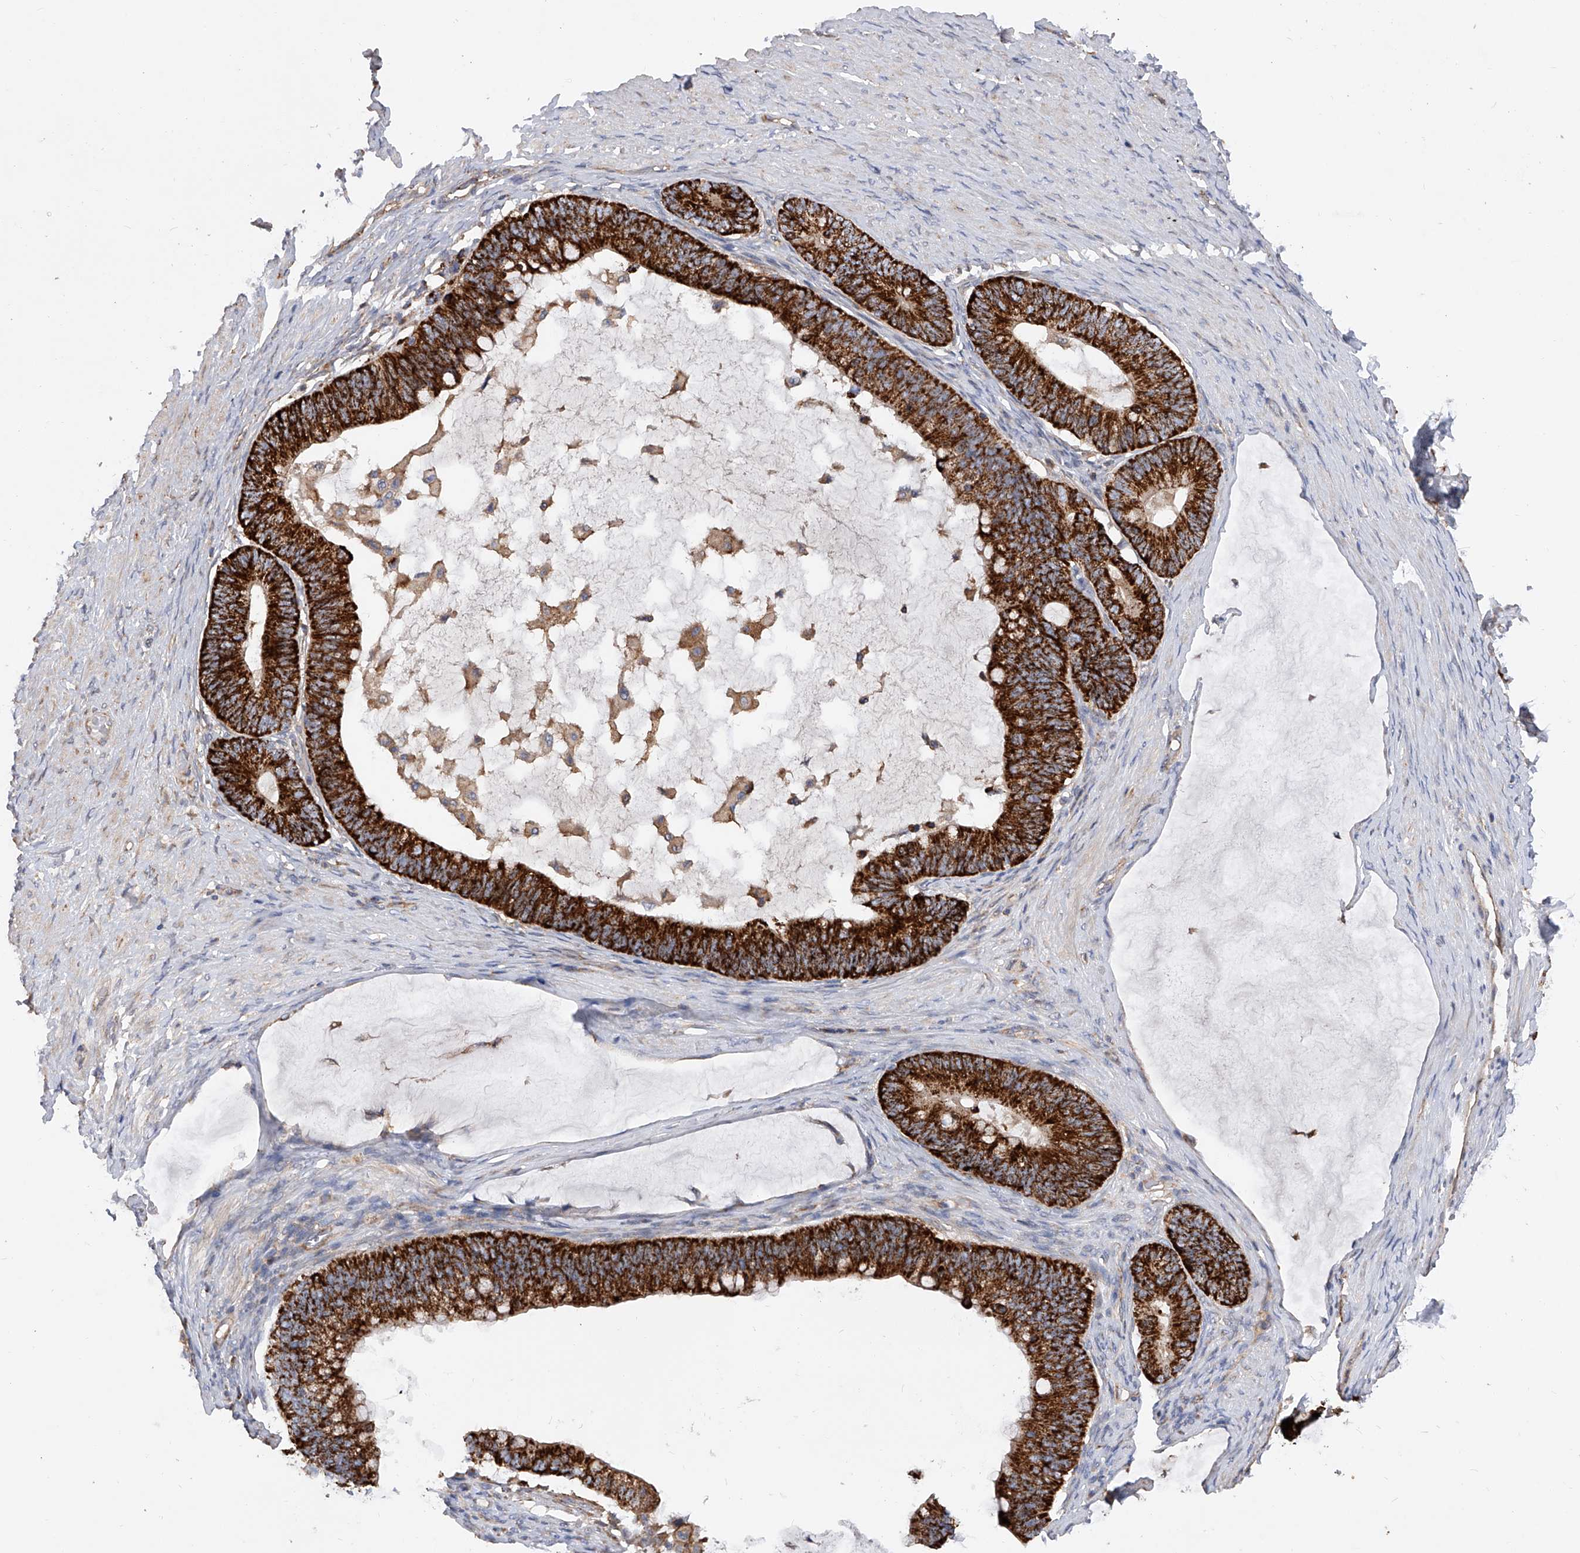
{"staining": {"intensity": "strong", "quantity": ">75%", "location": "cytoplasmic/membranous"}, "tissue": "ovarian cancer", "cell_type": "Tumor cells", "image_type": "cancer", "snomed": [{"axis": "morphology", "description": "Cystadenocarcinoma, mucinous, NOS"}, {"axis": "topography", "description": "Ovary"}], "caption": "An image showing strong cytoplasmic/membranous staining in approximately >75% of tumor cells in mucinous cystadenocarcinoma (ovarian), as visualized by brown immunohistochemical staining.", "gene": "PDSS2", "patient": {"sex": "female", "age": 61}}